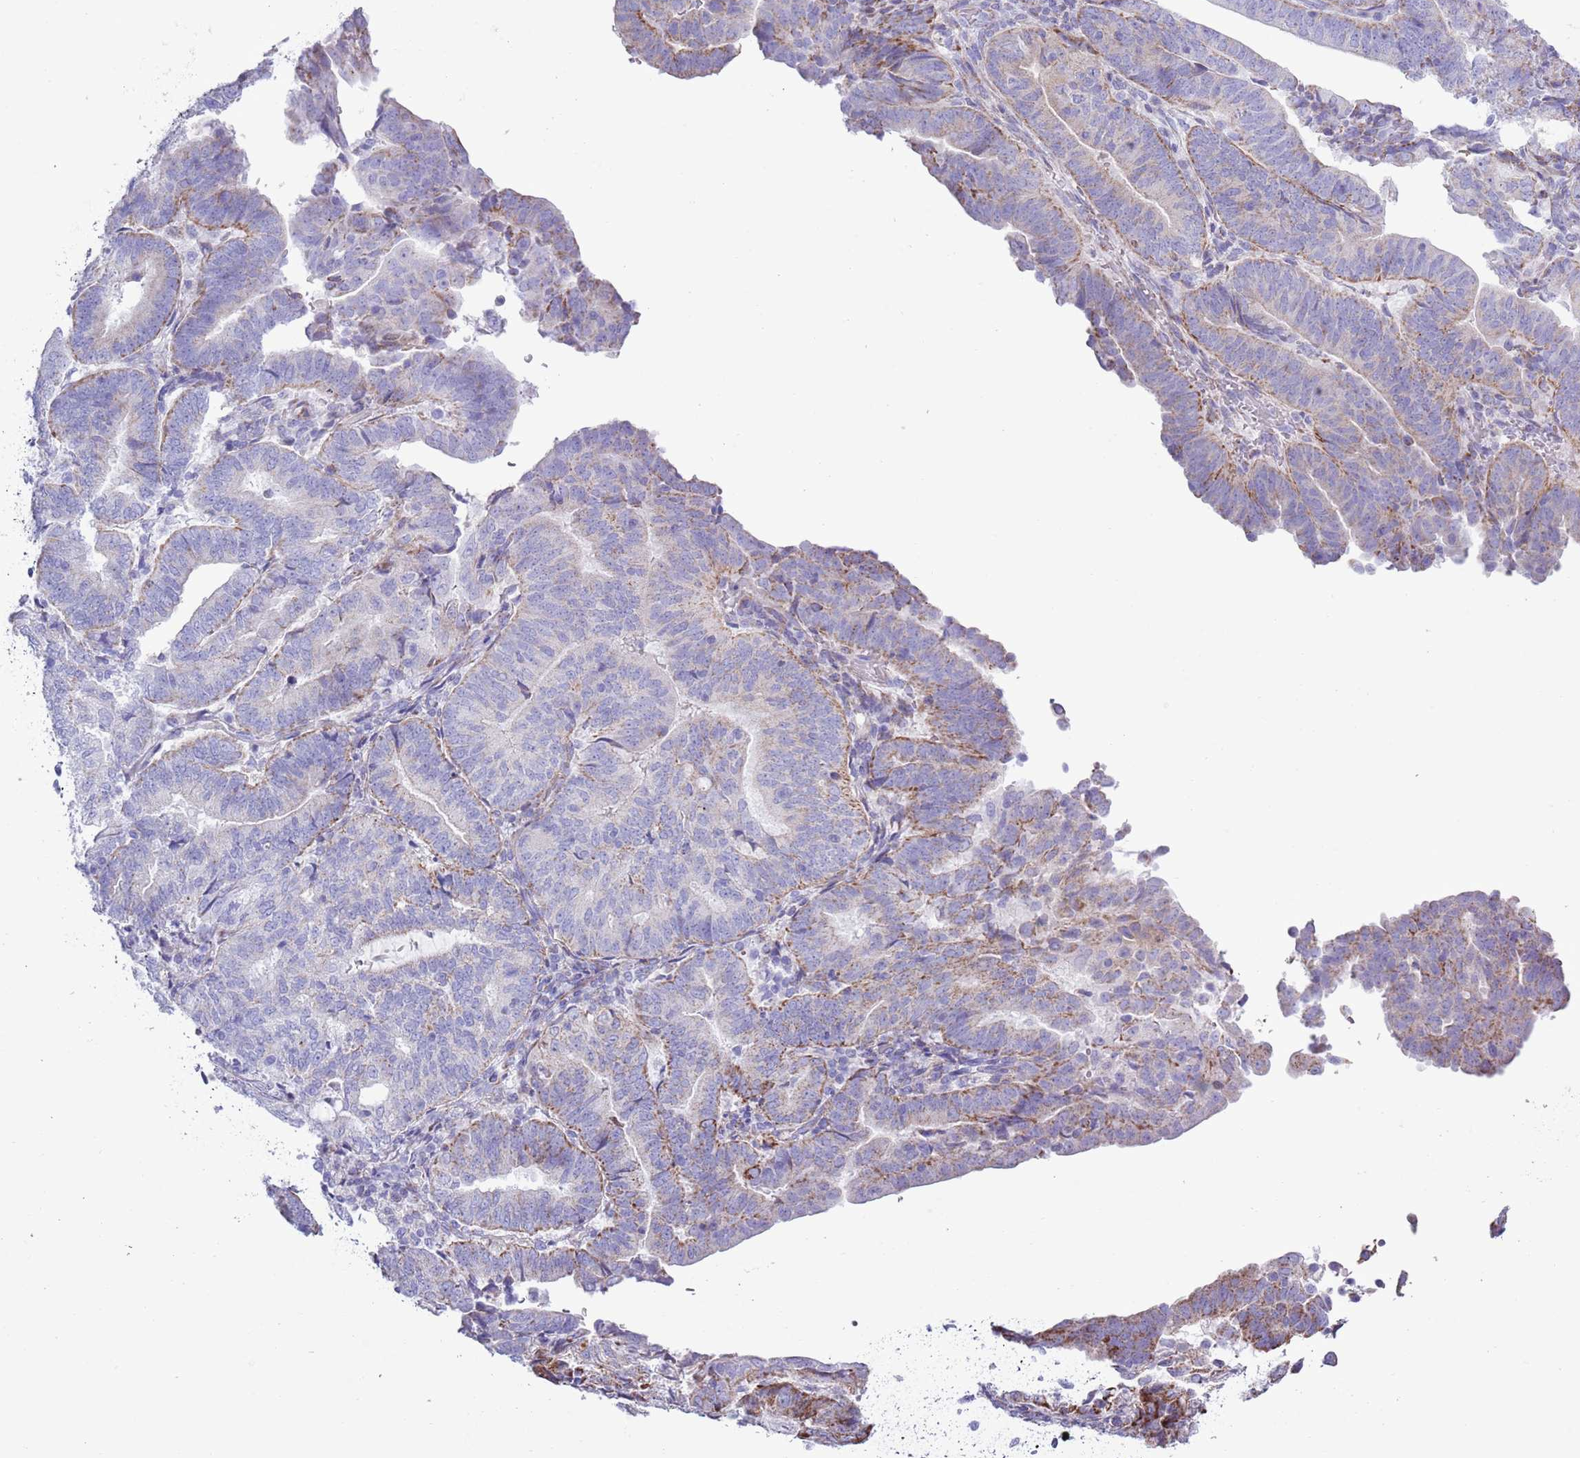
{"staining": {"intensity": "moderate", "quantity": "25%-75%", "location": "cytoplasmic/membranous"}, "tissue": "endometrial cancer", "cell_type": "Tumor cells", "image_type": "cancer", "snomed": [{"axis": "morphology", "description": "Adenocarcinoma, NOS"}, {"axis": "topography", "description": "Endometrium"}], "caption": "Endometrial adenocarcinoma stained with IHC exhibits moderate cytoplasmic/membranous positivity in approximately 25%-75% of tumor cells. Ihc stains the protein in brown and the nuclei are stained blue.", "gene": "MOCOS", "patient": {"sex": "female", "age": 70}}